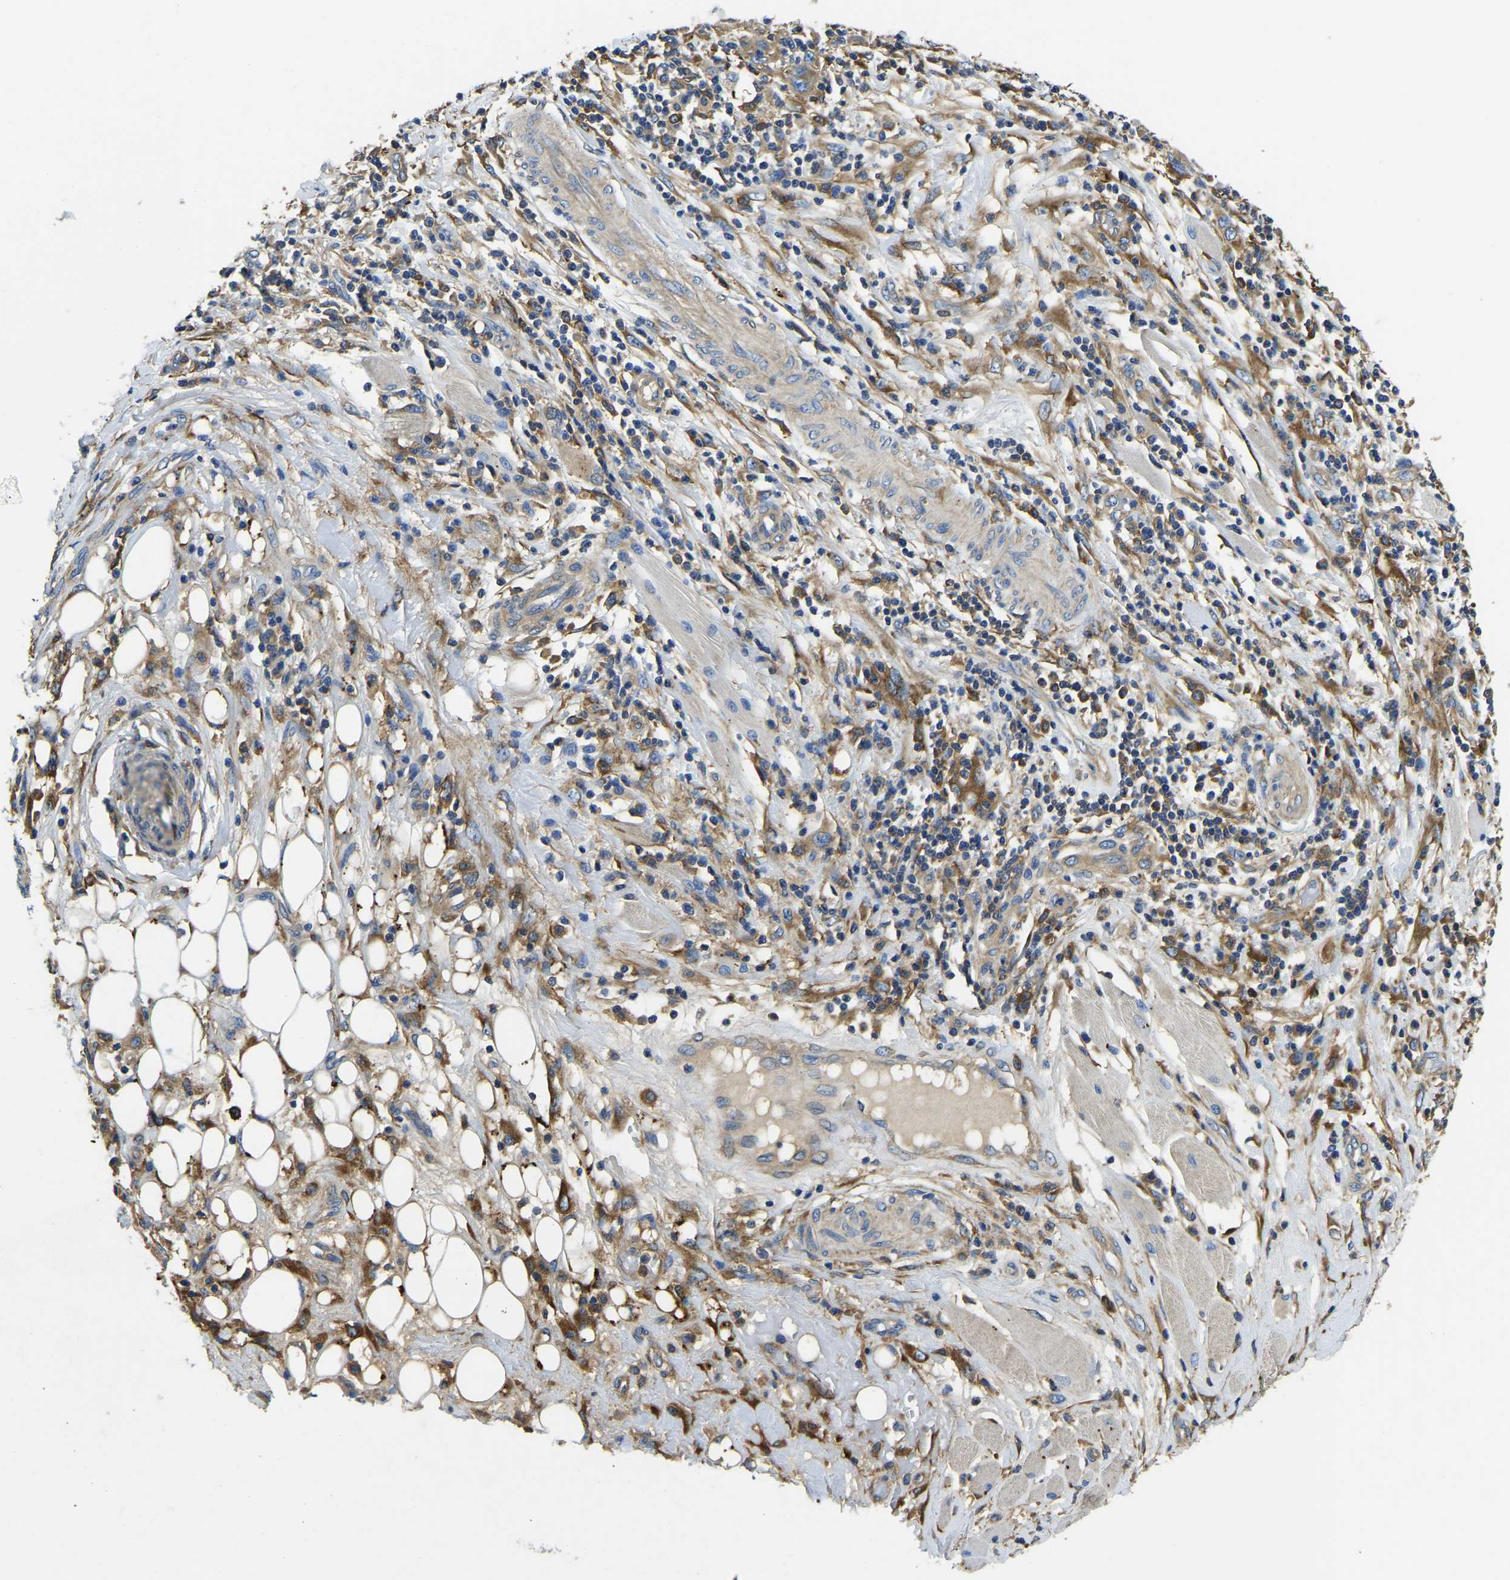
{"staining": {"intensity": "moderate", "quantity": ">75%", "location": "cytoplasmic/membranous"}, "tissue": "skin cancer", "cell_type": "Tumor cells", "image_type": "cancer", "snomed": [{"axis": "morphology", "description": "Squamous cell carcinoma, NOS"}, {"axis": "topography", "description": "Skin"}], "caption": "Human skin cancer stained with a brown dye shows moderate cytoplasmic/membranous positive staining in about >75% of tumor cells.", "gene": "STAT2", "patient": {"sex": "female", "age": 88}}